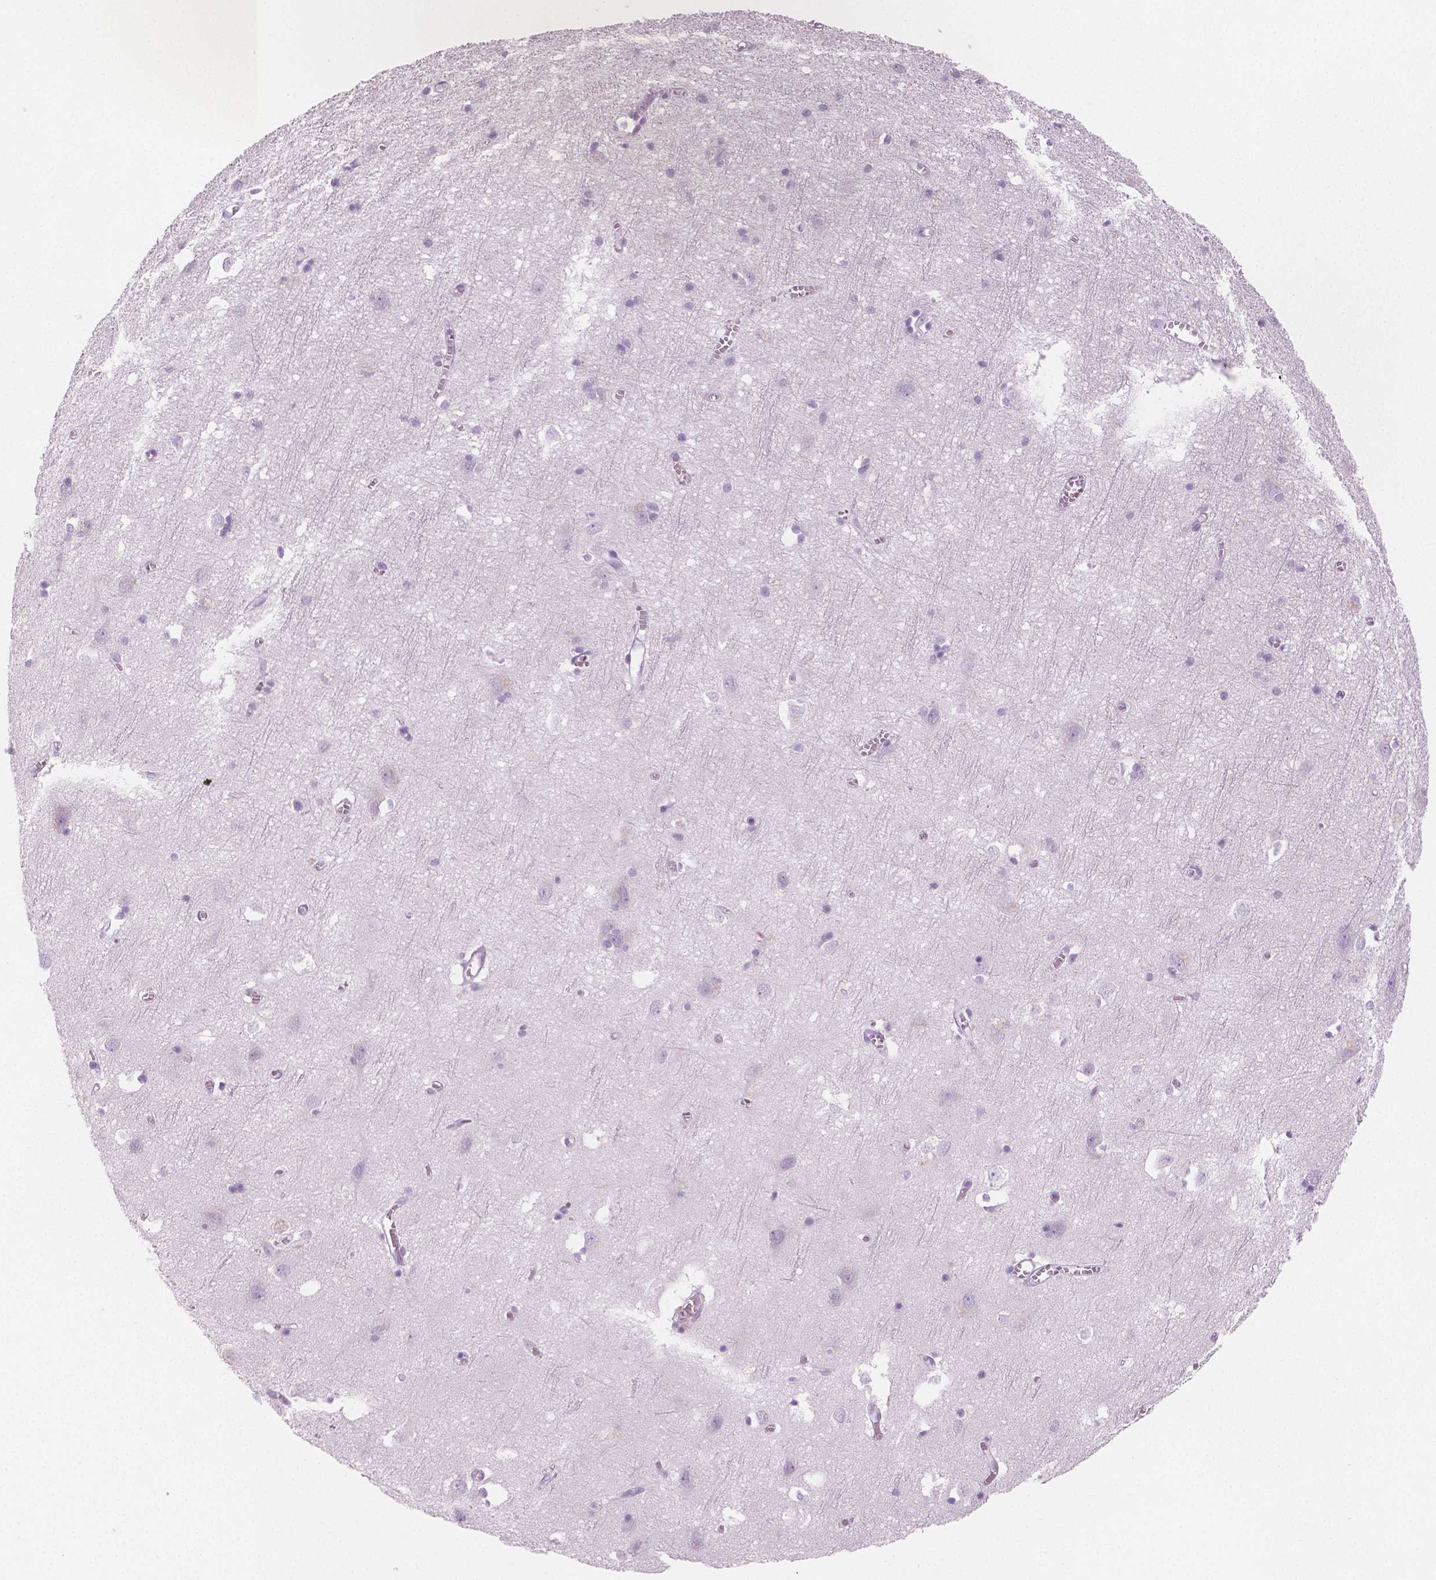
{"staining": {"intensity": "negative", "quantity": "none", "location": "none"}, "tissue": "cerebral cortex", "cell_type": "Endothelial cells", "image_type": "normal", "snomed": [{"axis": "morphology", "description": "Normal tissue, NOS"}, {"axis": "topography", "description": "Cerebral cortex"}], "caption": "High power microscopy micrograph of an immunohistochemistry (IHC) photomicrograph of normal cerebral cortex, revealing no significant staining in endothelial cells. Nuclei are stained in blue.", "gene": "PLIN4", "patient": {"sex": "male", "age": 70}}